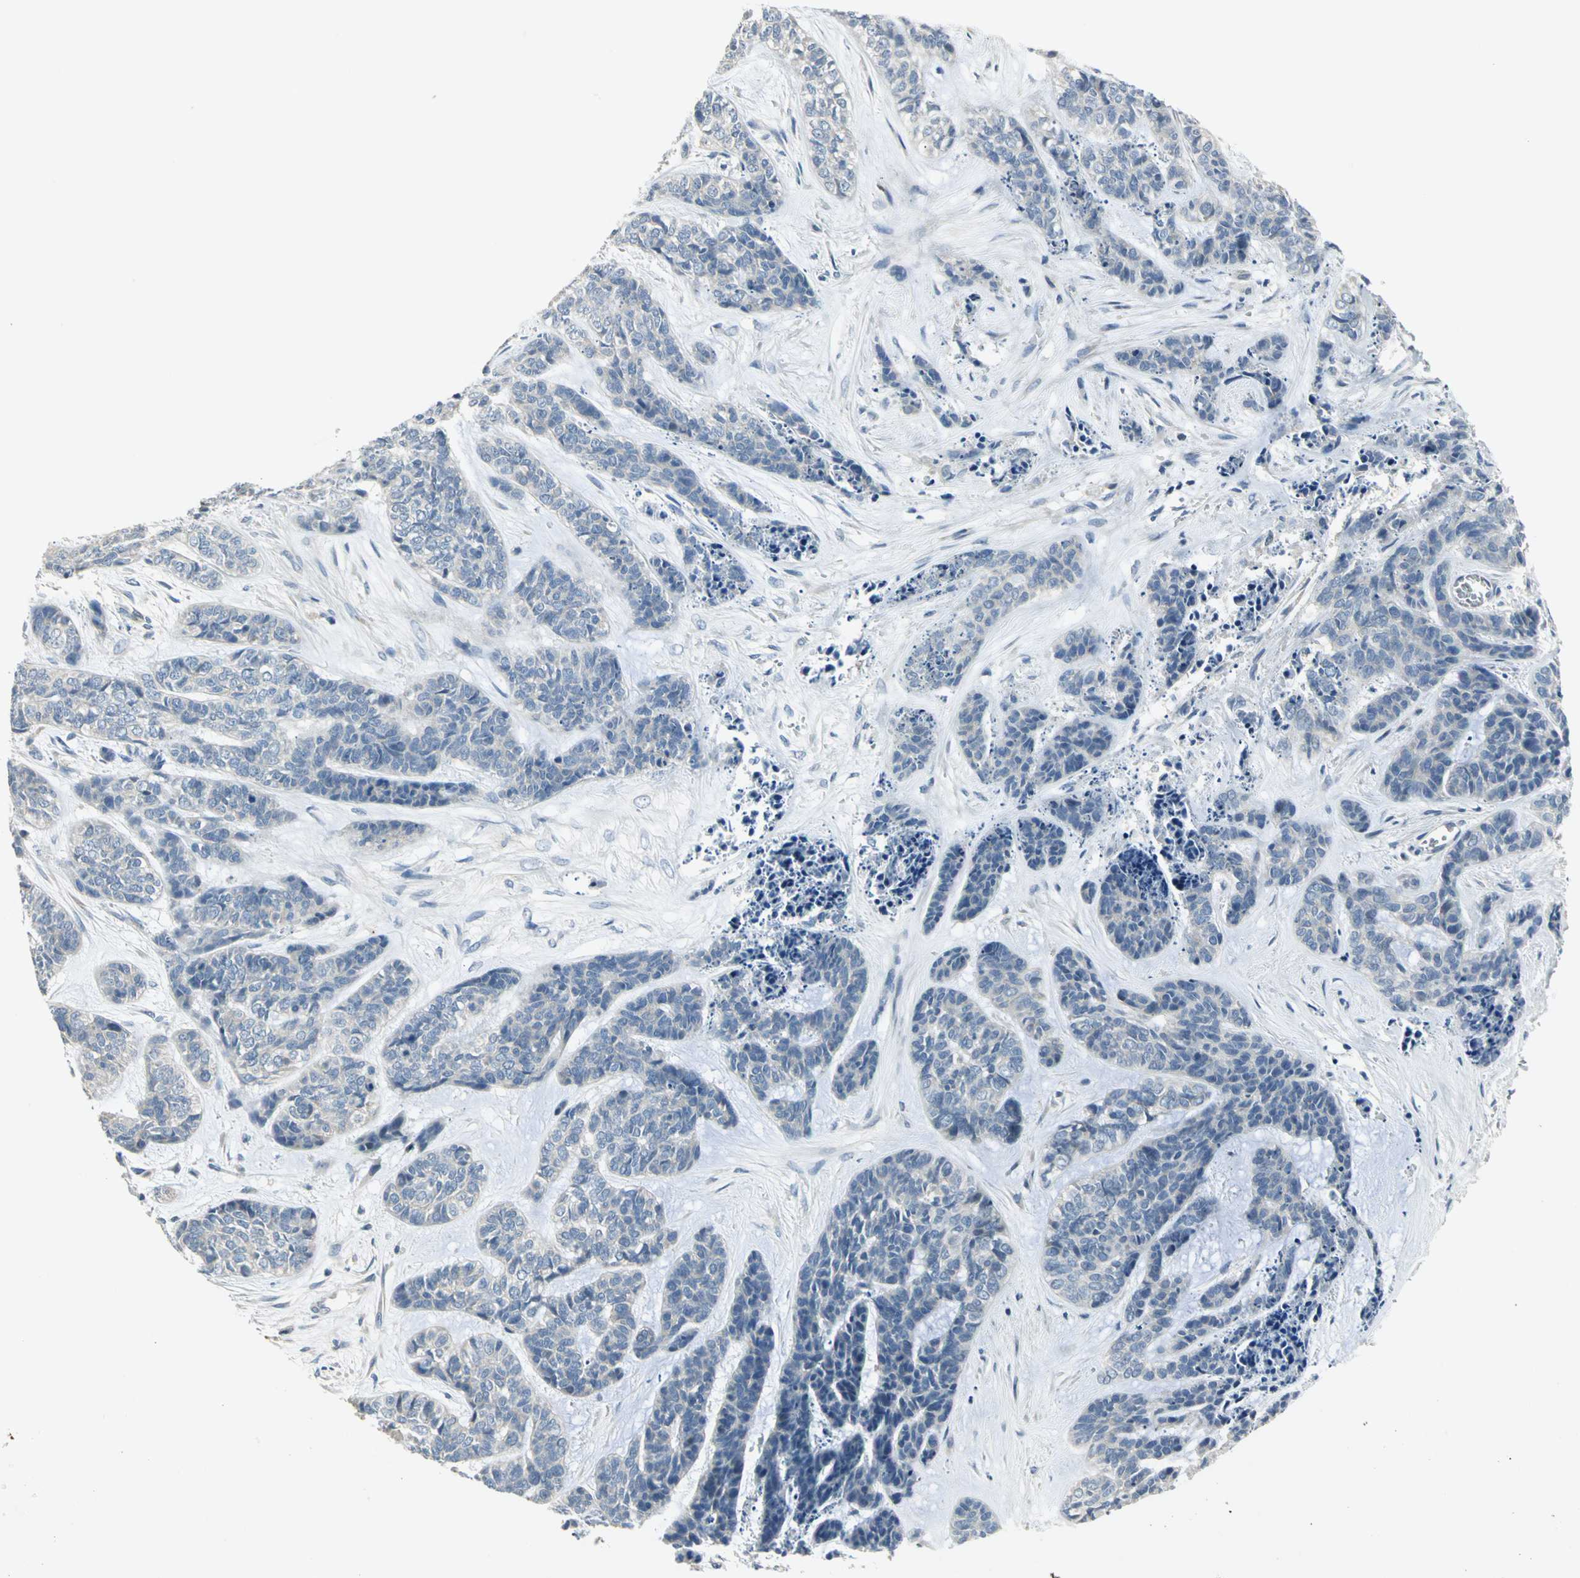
{"staining": {"intensity": "negative", "quantity": "none", "location": "none"}, "tissue": "skin cancer", "cell_type": "Tumor cells", "image_type": "cancer", "snomed": [{"axis": "morphology", "description": "Basal cell carcinoma"}, {"axis": "topography", "description": "Skin"}], "caption": "This is a micrograph of IHC staining of skin cancer, which shows no expression in tumor cells.", "gene": "IL17RB", "patient": {"sex": "female", "age": 64}}